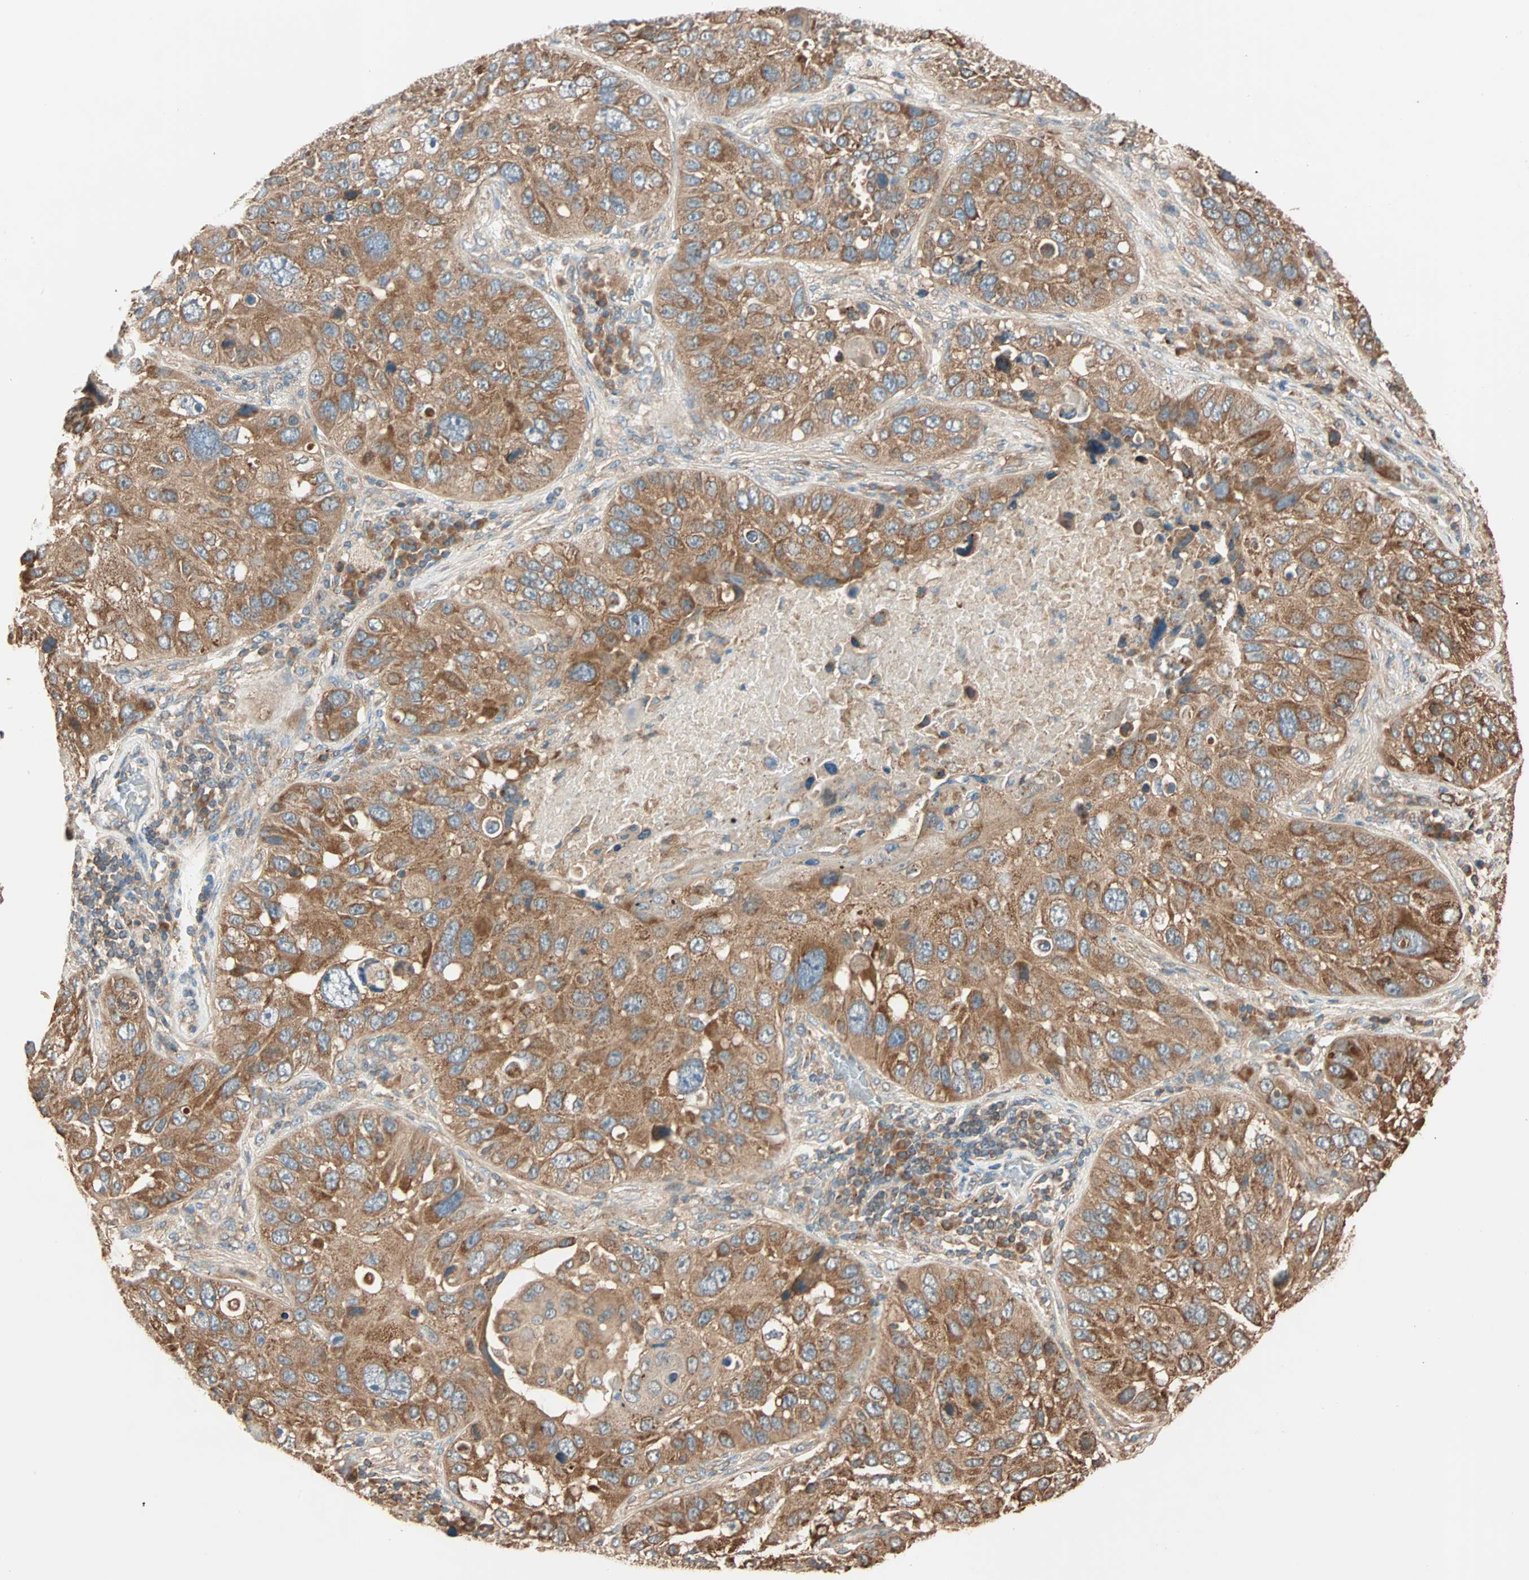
{"staining": {"intensity": "strong", "quantity": ">75%", "location": "cytoplasmic/membranous"}, "tissue": "lung cancer", "cell_type": "Tumor cells", "image_type": "cancer", "snomed": [{"axis": "morphology", "description": "Squamous cell carcinoma, NOS"}, {"axis": "topography", "description": "Lung"}], "caption": "Lung cancer (squamous cell carcinoma) was stained to show a protein in brown. There is high levels of strong cytoplasmic/membranous positivity in approximately >75% of tumor cells. The staining is performed using DAB brown chromogen to label protein expression. The nuclei are counter-stained blue using hematoxylin.", "gene": "EIF4G2", "patient": {"sex": "male", "age": 57}}